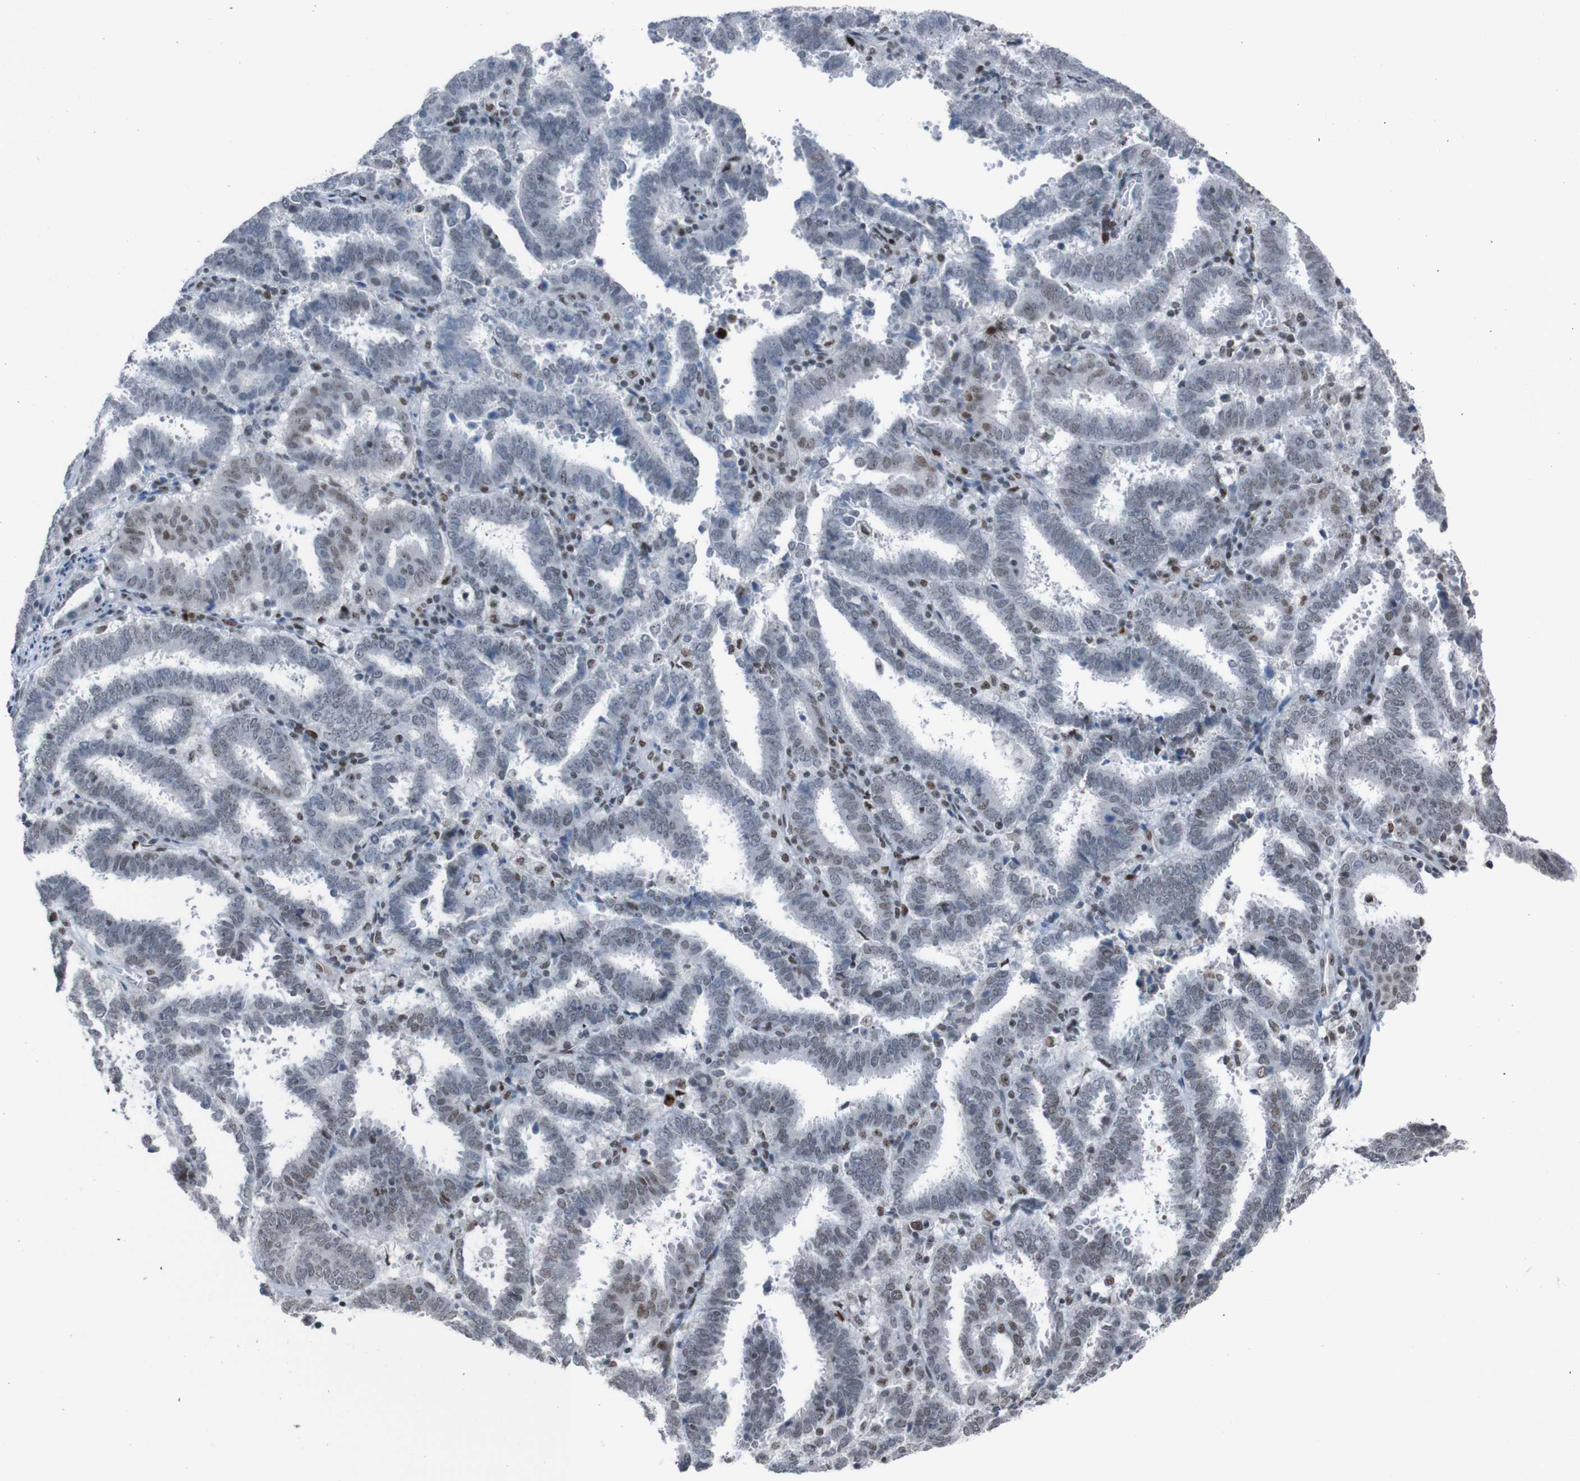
{"staining": {"intensity": "moderate", "quantity": "<25%", "location": "nuclear"}, "tissue": "endometrial cancer", "cell_type": "Tumor cells", "image_type": "cancer", "snomed": [{"axis": "morphology", "description": "Adenocarcinoma, NOS"}, {"axis": "topography", "description": "Uterus"}], "caption": "Moderate nuclear protein expression is seen in approximately <25% of tumor cells in endometrial adenocarcinoma. (brown staining indicates protein expression, while blue staining denotes nuclei).", "gene": "PHF2", "patient": {"sex": "female", "age": 83}}